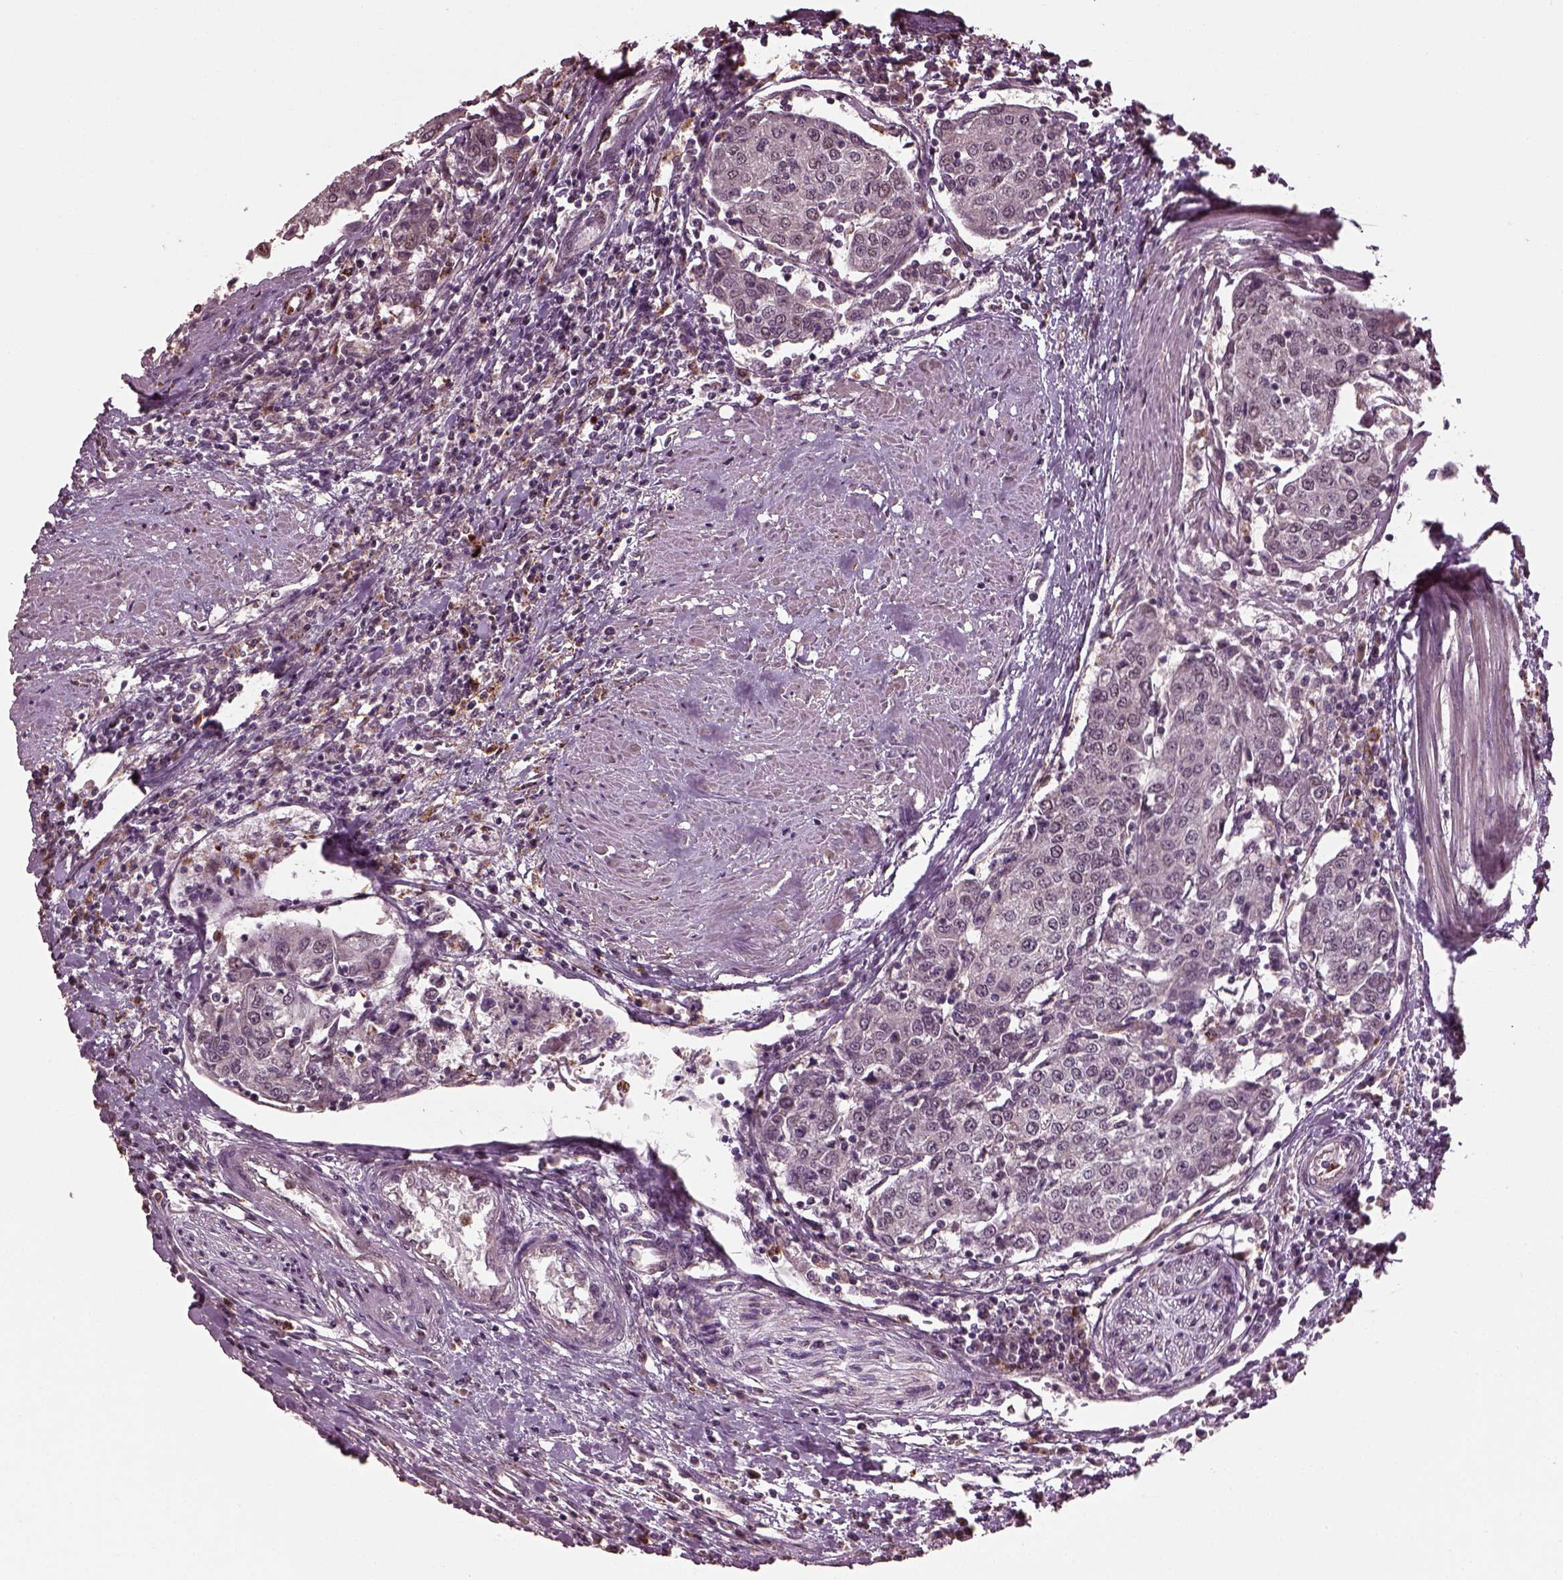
{"staining": {"intensity": "weak", "quantity": "<25%", "location": "nuclear"}, "tissue": "urothelial cancer", "cell_type": "Tumor cells", "image_type": "cancer", "snomed": [{"axis": "morphology", "description": "Urothelial carcinoma, High grade"}, {"axis": "topography", "description": "Urinary bladder"}], "caption": "The photomicrograph reveals no significant positivity in tumor cells of urothelial cancer.", "gene": "RUFY3", "patient": {"sex": "female", "age": 85}}